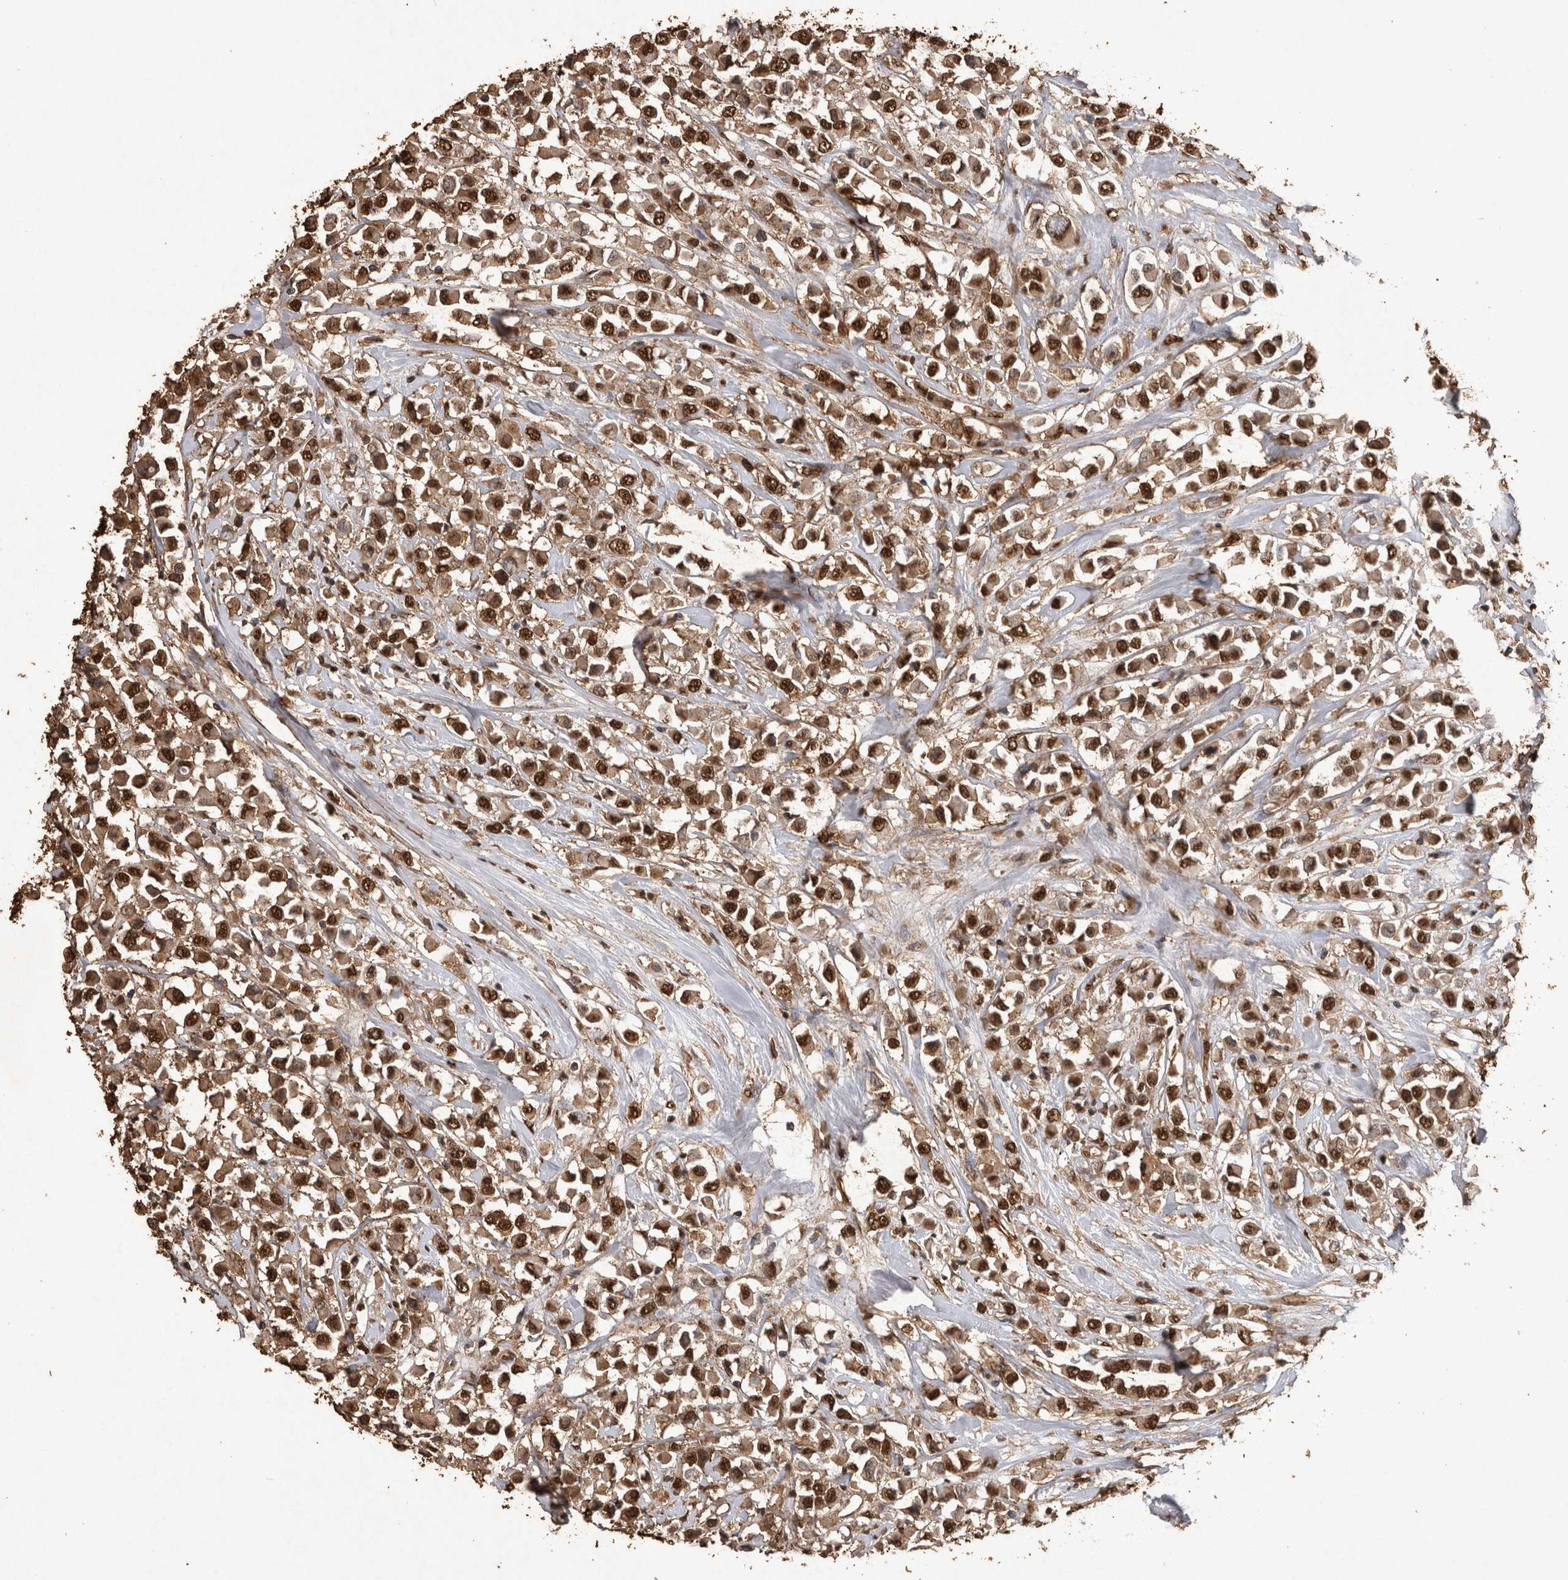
{"staining": {"intensity": "strong", "quantity": ">75%", "location": "cytoplasmic/membranous,nuclear"}, "tissue": "breast cancer", "cell_type": "Tumor cells", "image_type": "cancer", "snomed": [{"axis": "morphology", "description": "Duct carcinoma"}, {"axis": "topography", "description": "Breast"}], "caption": "A histopathology image of human breast cancer stained for a protein exhibits strong cytoplasmic/membranous and nuclear brown staining in tumor cells.", "gene": "OAS2", "patient": {"sex": "female", "age": 61}}